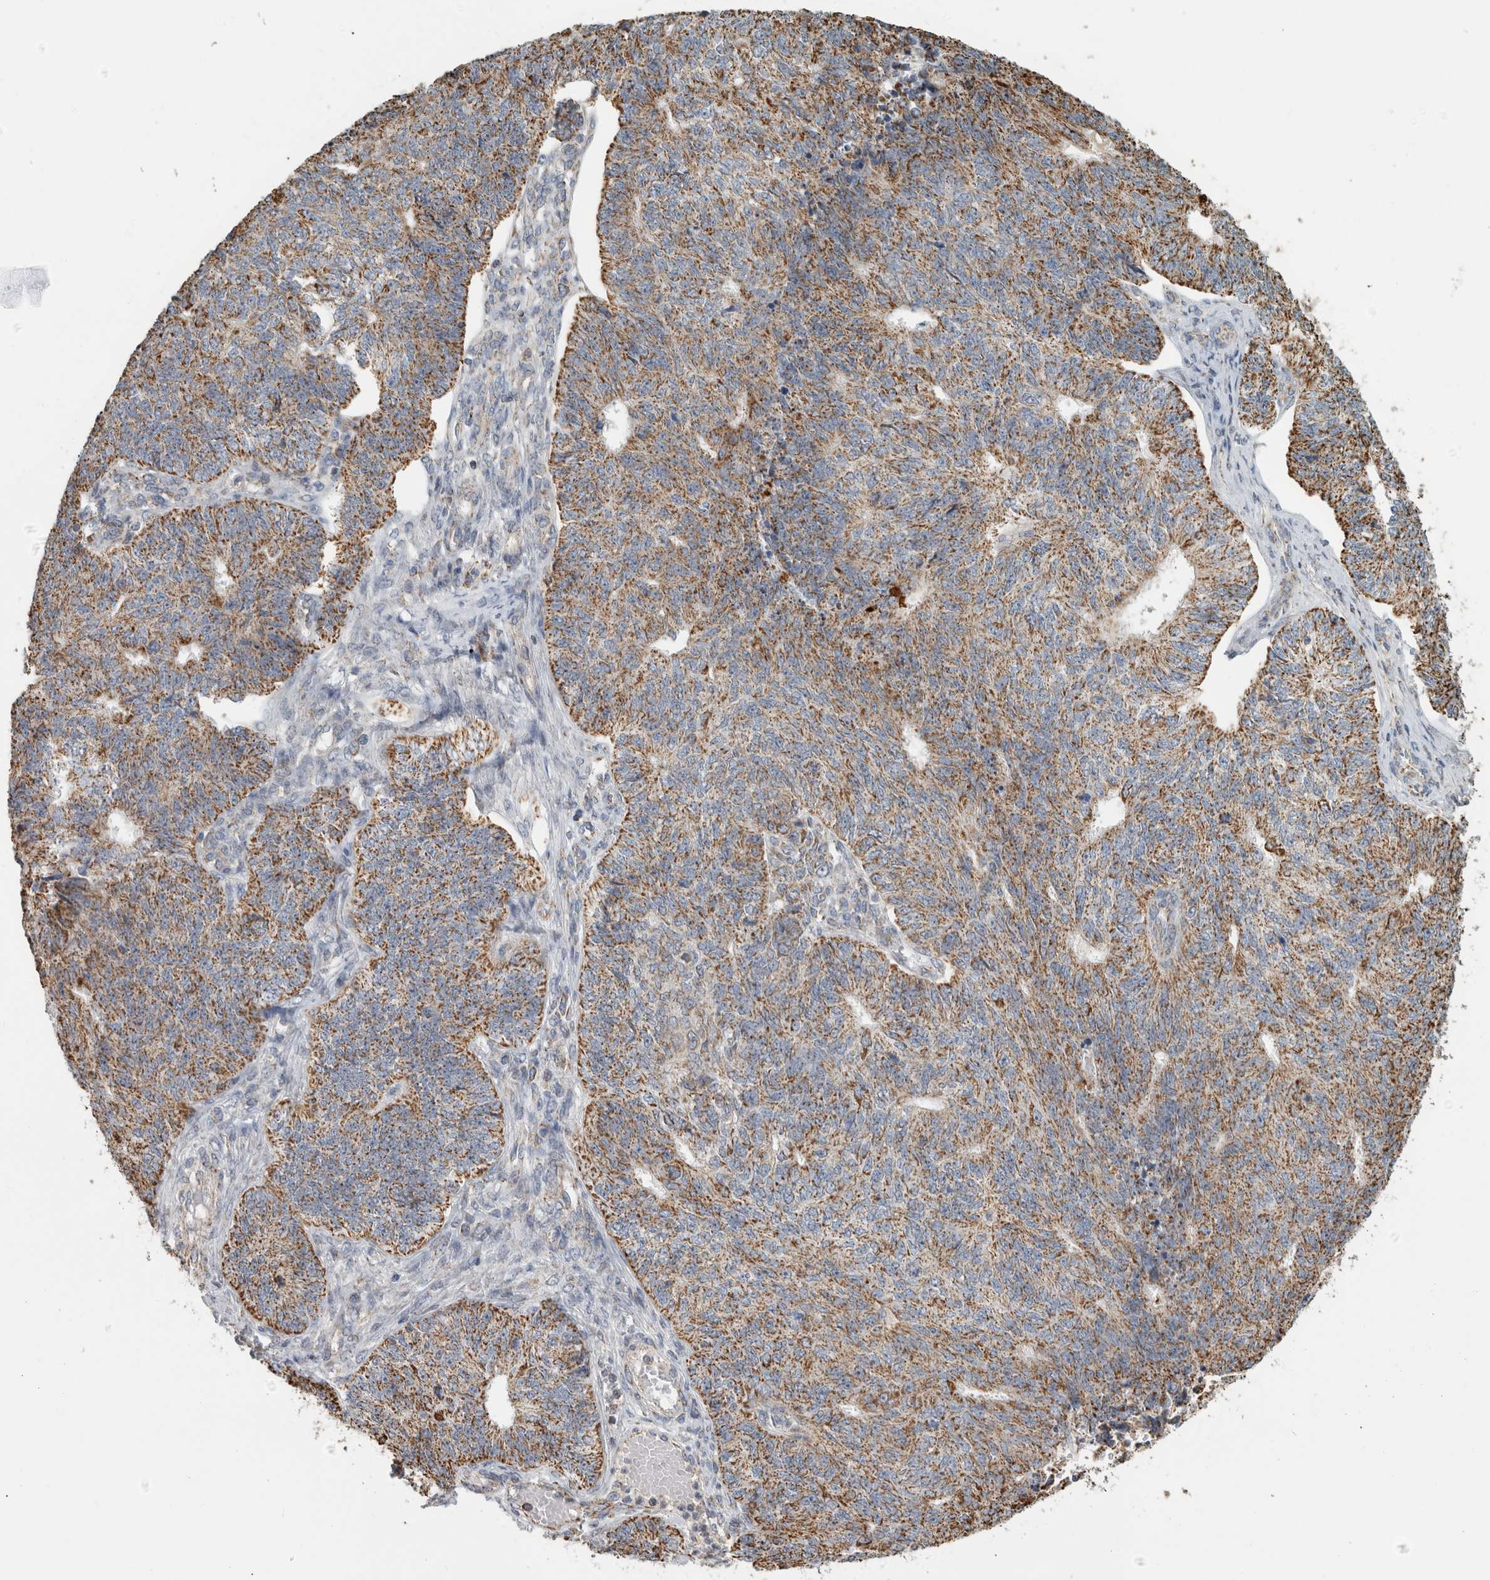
{"staining": {"intensity": "moderate", "quantity": ">75%", "location": "cytoplasmic/membranous"}, "tissue": "endometrial cancer", "cell_type": "Tumor cells", "image_type": "cancer", "snomed": [{"axis": "morphology", "description": "Adenocarcinoma, NOS"}, {"axis": "topography", "description": "Endometrium"}], "caption": "High-power microscopy captured an immunohistochemistry (IHC) micrograph of adenocarcinoma (endometrial), revealing moderate cytoplasmic/membranous expression in about >75% of tumor cells.", "gene": "ST8SIA1", "patient": {"sex": "female", "age": 32}}